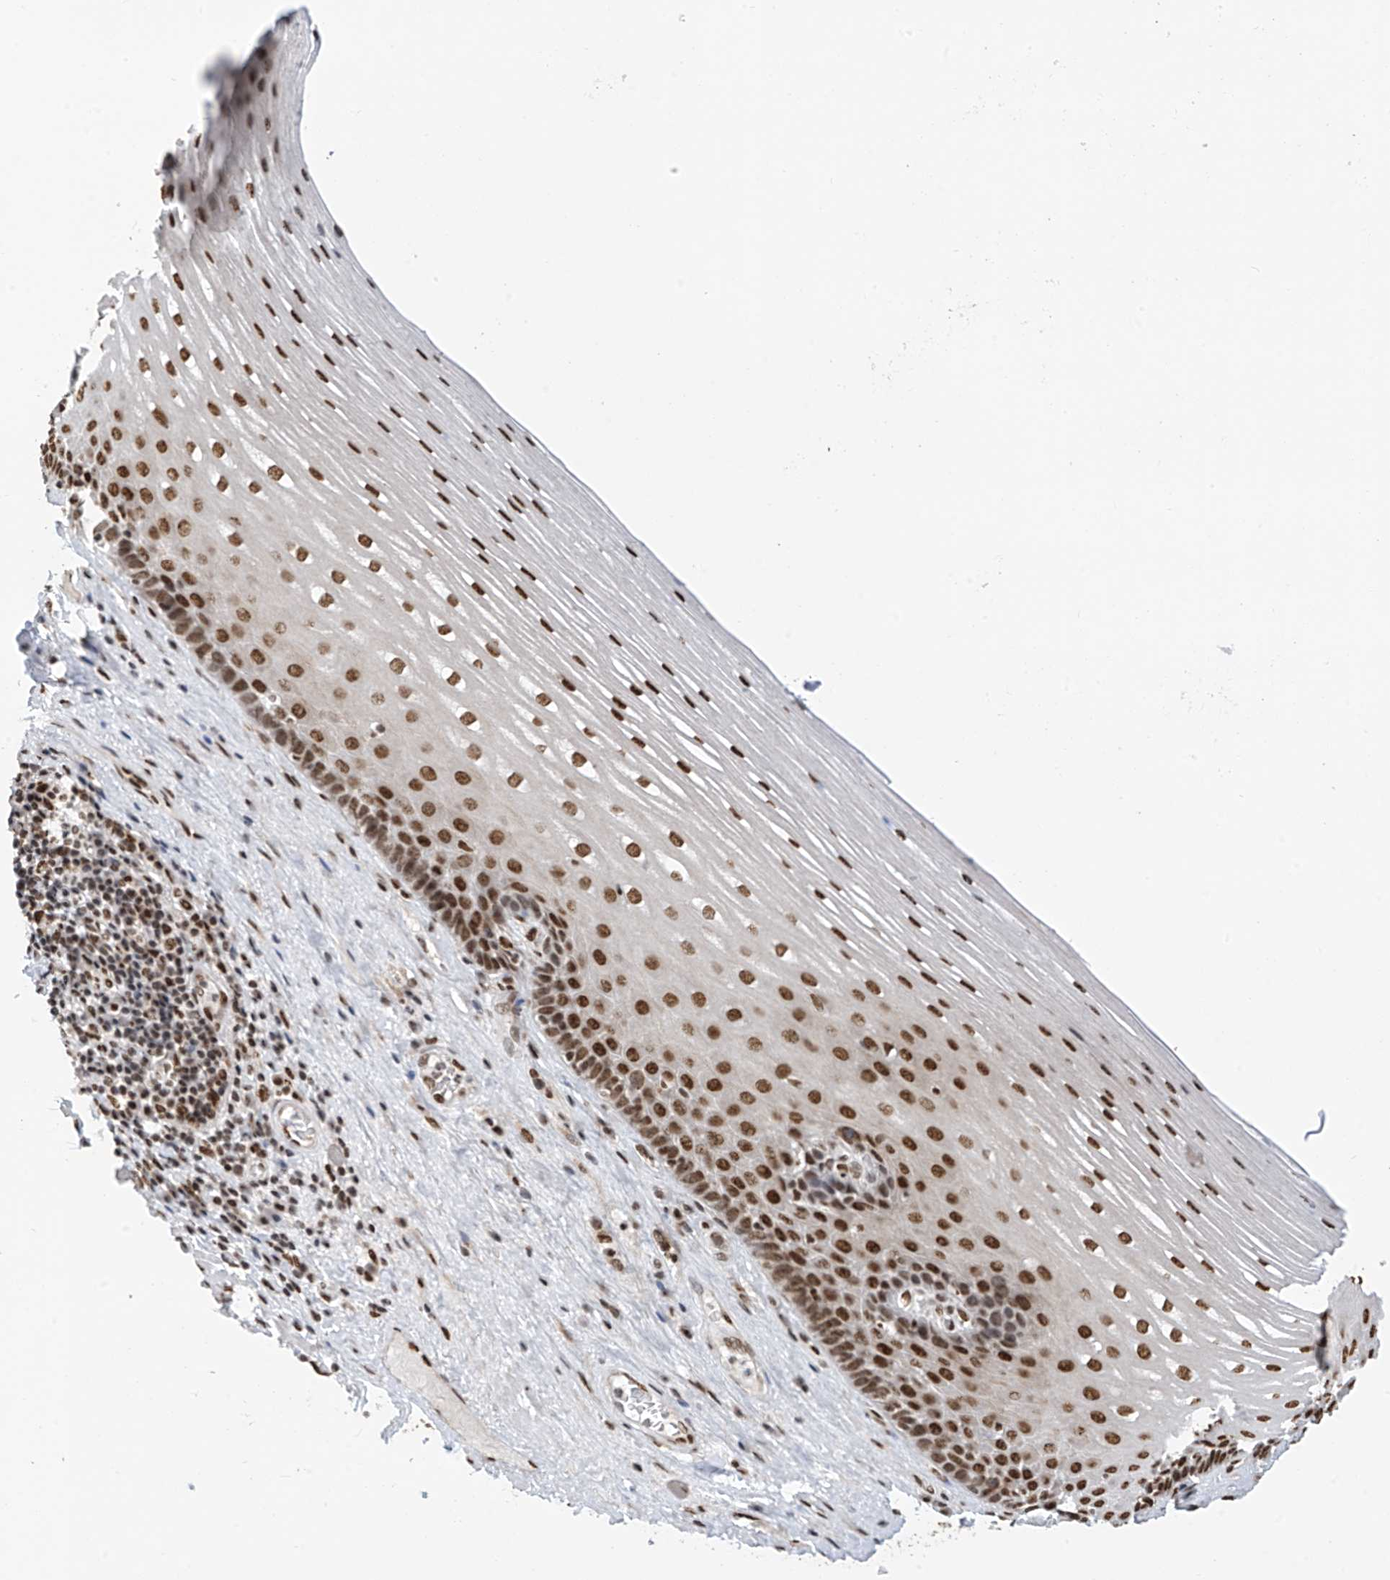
{"staining": {"intensity": "strong", "quantity": ">75%", "location": "nuclear"}, "tissue": "esophagus", "cell_type": "Squamous epithelial cells", "image_type": "normal", "snomed": [{"axis": "morphology", "description": "Normal tissue, NOS"}, {"axis": "topography", "description": "Esophagus"}], "caption": "Esophagus was stained to show a protein in brown. There is high levels of strong nuclear expression in approximately >75% of squamous epithelial cells.", "gene": "APLF", "patient": {"sex": "male", "age": 62}}